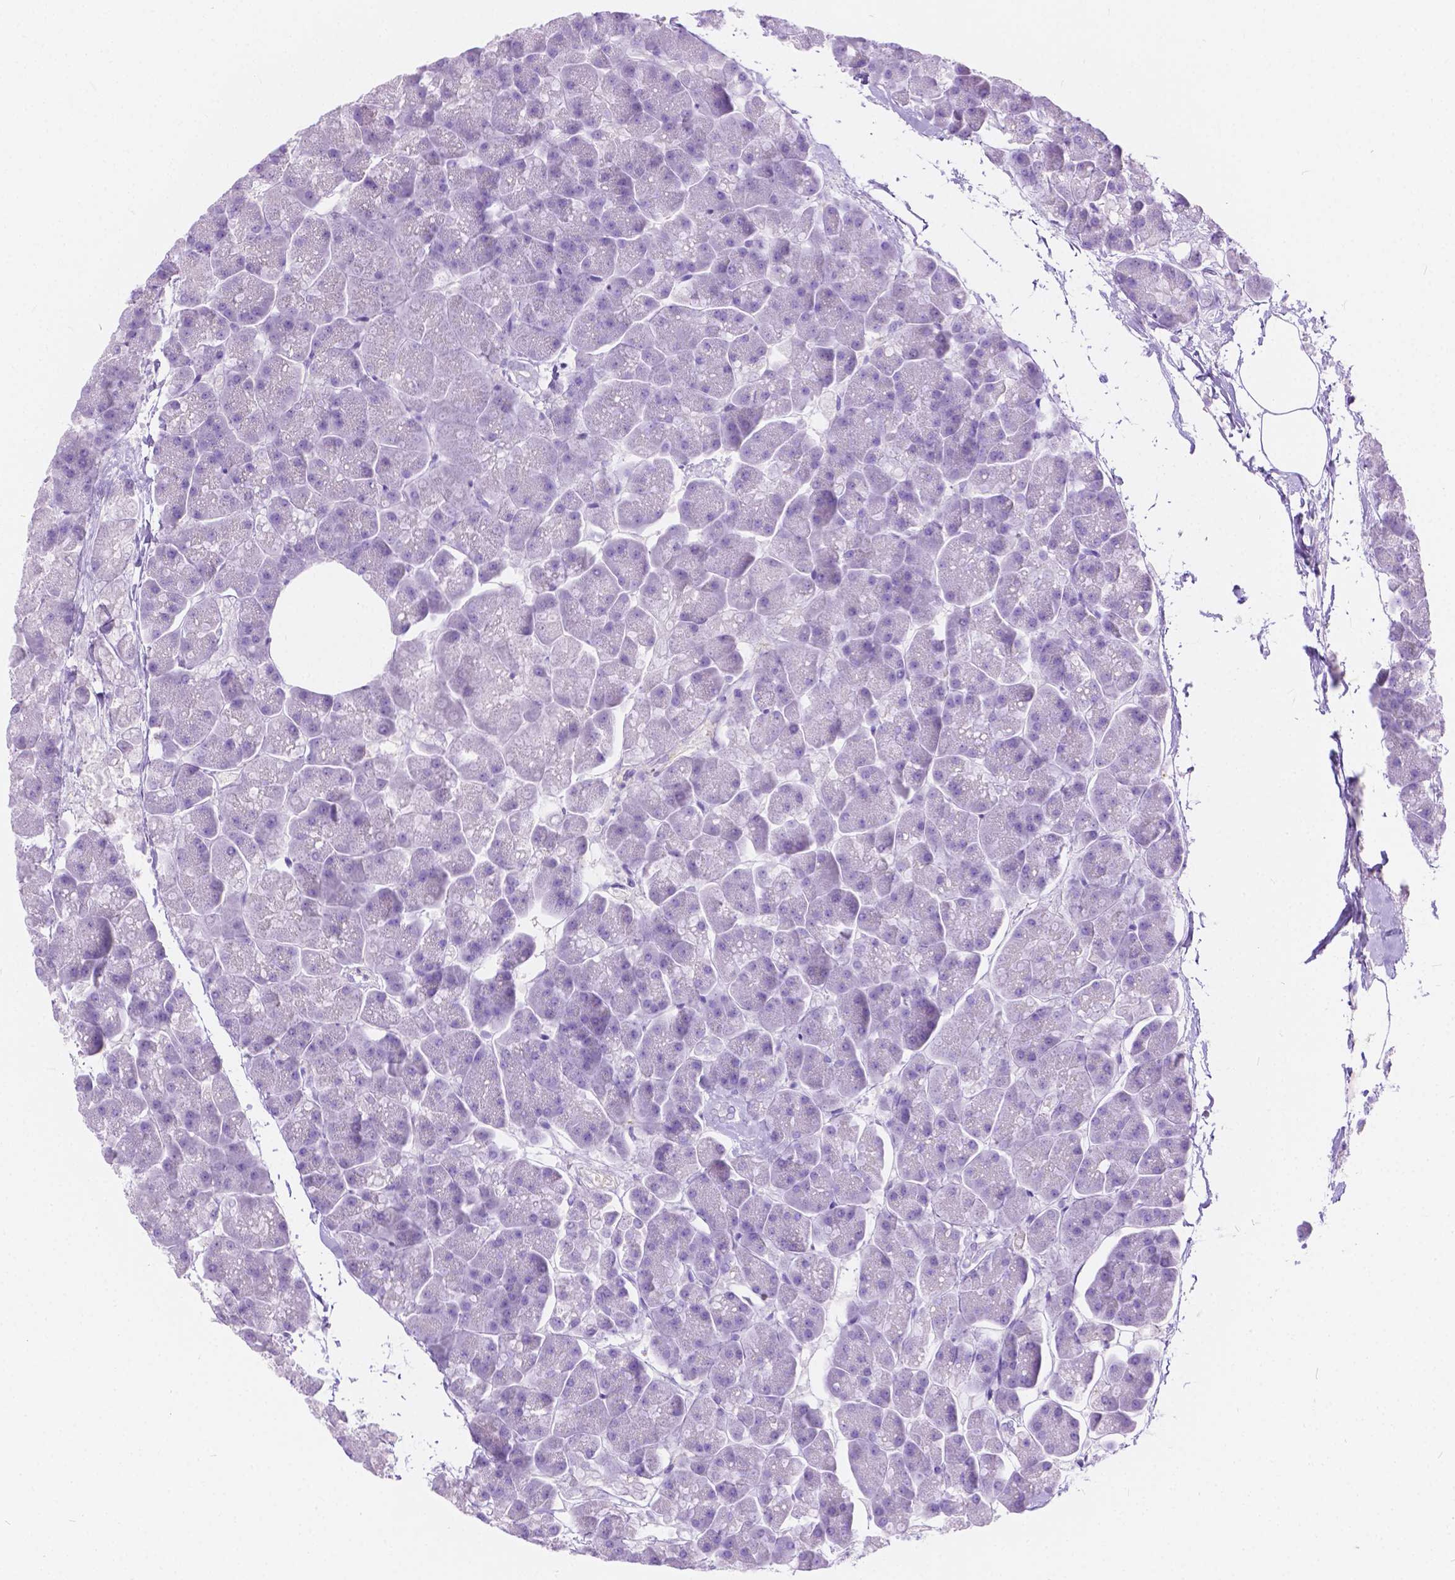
{"staining": {"intensity": "negative", "quantity": "none", "location": "none"}, "tissue": "pancreas", "cell_type": "Exocrine glandular cells", "image_type": "normal", "snomed": [{"axis": "morphology", "description": "Normal tissue, NOS"}, {"axis": "topography", "description": "Pancreas"}, {"axis": "topography", "description": "Peripheral nerve tissue"}], "caption": "Exocrine glandular cells are negative for brown protein staining in normal pancreas. (DAB immunohistochemistry (IHC), high magnification).", "gene": "CHRM1", "patient": {"sex": "male", "age": 54}}